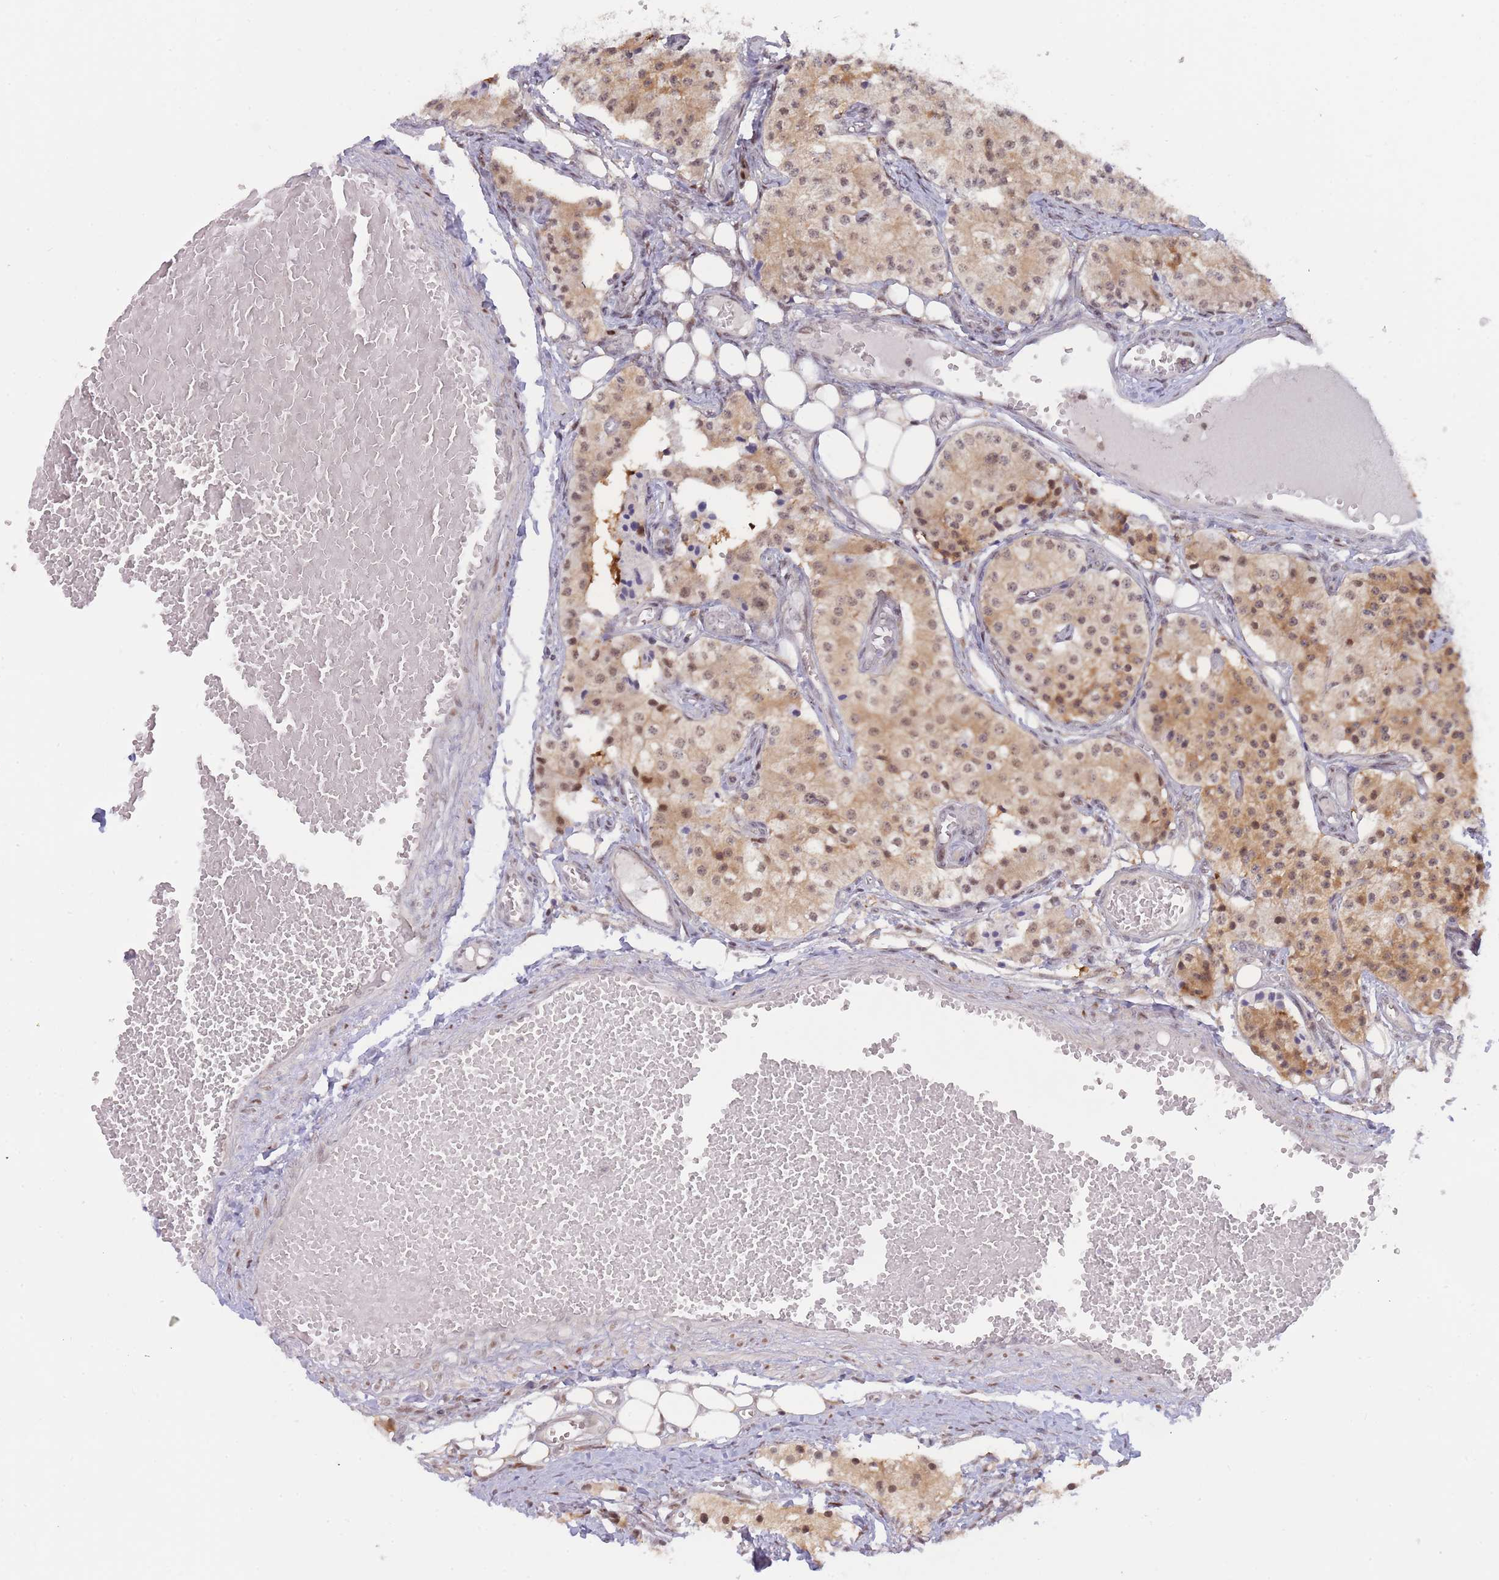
{"staining": {"intensity": "moderate", "quantity": ">75%", "location": "cytoplasmic/membranous,nuclear"}, "tissue": "carcinoid", "cell_type": "Tumor cells", "image_type": "cancer", "snomed": [{"axis": "morphology", "description": "Carcinoid, malignant, NOS"}, {"axis": "topography", "description": "Colon"}], "caption": "This is a histology image of immunohistochemistry (IHC) staining of carcinoid, which shows moderate positivity in the cytoplasmic/membranous and nuclear of tumor cells.", "gene": "DEAF1", "patient": {"sex": "female", "age": 52}}